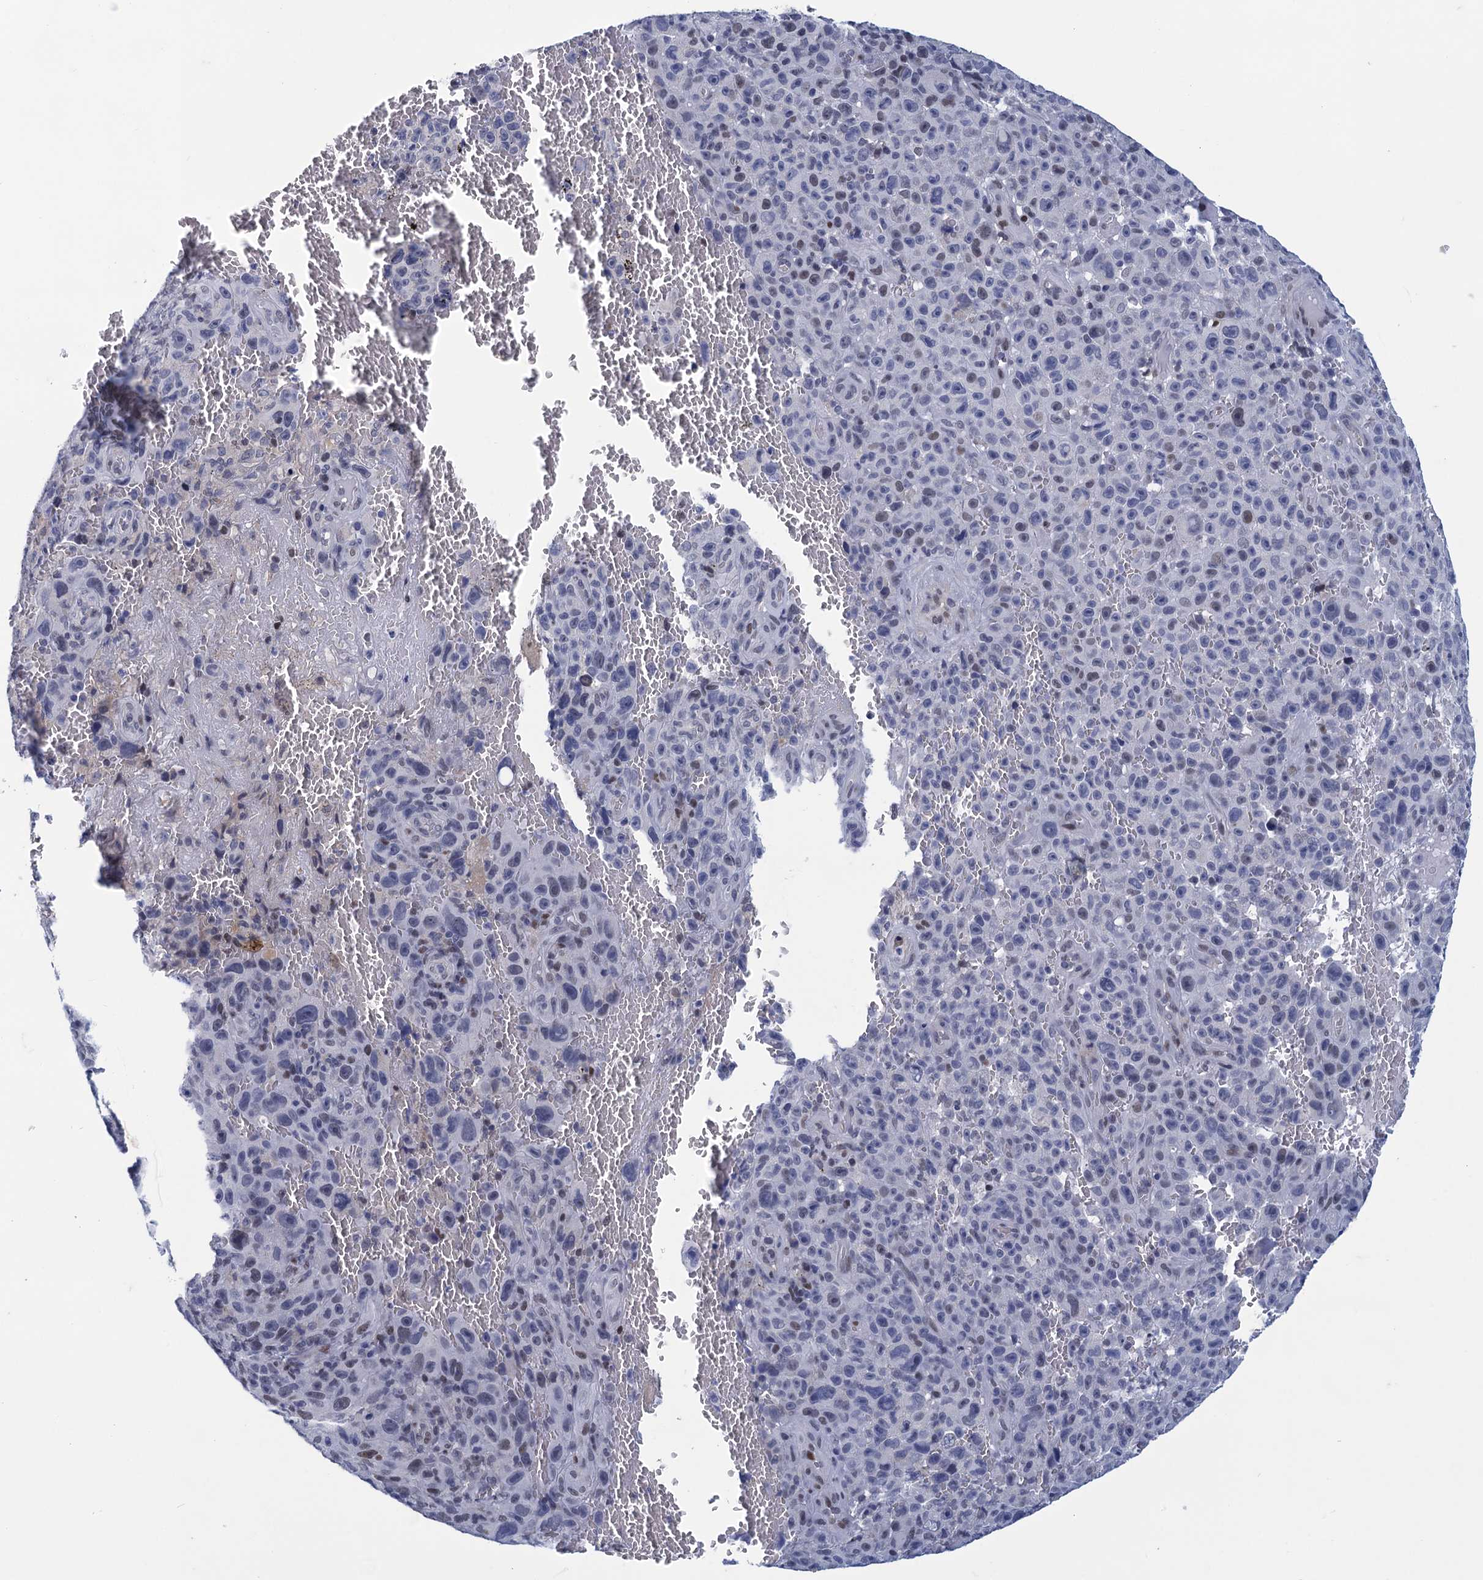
{"staining": {"intensity": "weak", "quantity": "<25%", "location": "nuclear"}, "tissue": "melanoma", "cell_type": "Tumor cells", "image_type": "cancer", "snomed": [{"axis": "morphology", "description": "Malignant melanoma, NOS"}, {"axis": "topography", "description": "Skin"}], "caption": "IHC histopathology image of neoplastic tissue: human malignant melanoma stained with DAB shows no significant protein expression in tumor cells. Nuclei are stained in blue.", "gene": "GINS3", "patient": {"sex": "female", "age": 82}}